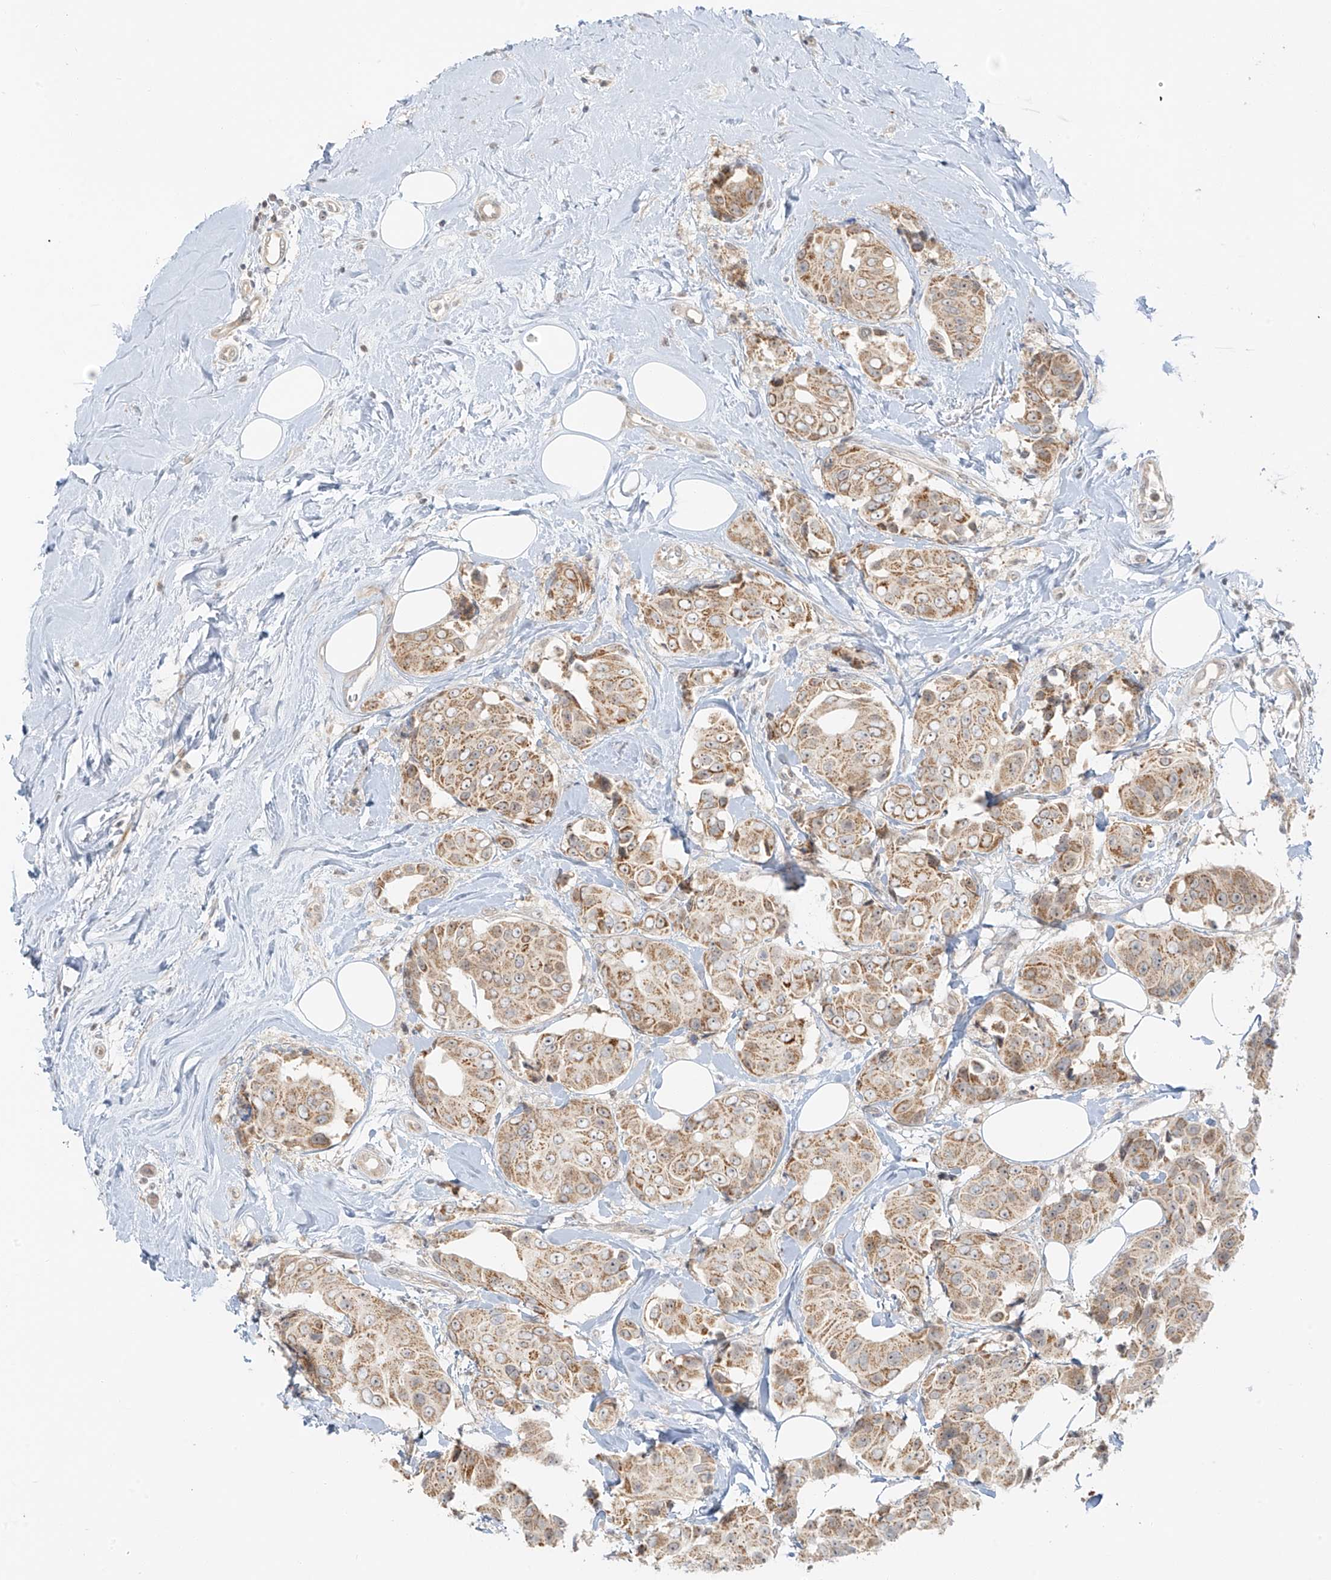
{"staining": {"intensity": "moderate", "quantity": ">75%", "location": "cytoplasmic/membranous"}, "tissue": "breast cancer", "cell_type": "Tumor cells", "image_type": "cancer", "snomed": [{"axis": "morphology", "description": "Normal tissue, NOS"}, {"axis": "morphology", "description": "Duct carcinoma"}, {"axis": "topography", "description": "Breast"}], "caption": "This is an image of immunohistochemistry (IHC) staining of breast cancer (invasive ductal carcinoma), which shows moderate staining in the cytoplasmic/membranous of tumor cells.", "gene": "MIPEP", "patient": {"sex": "female", "age": 39}}